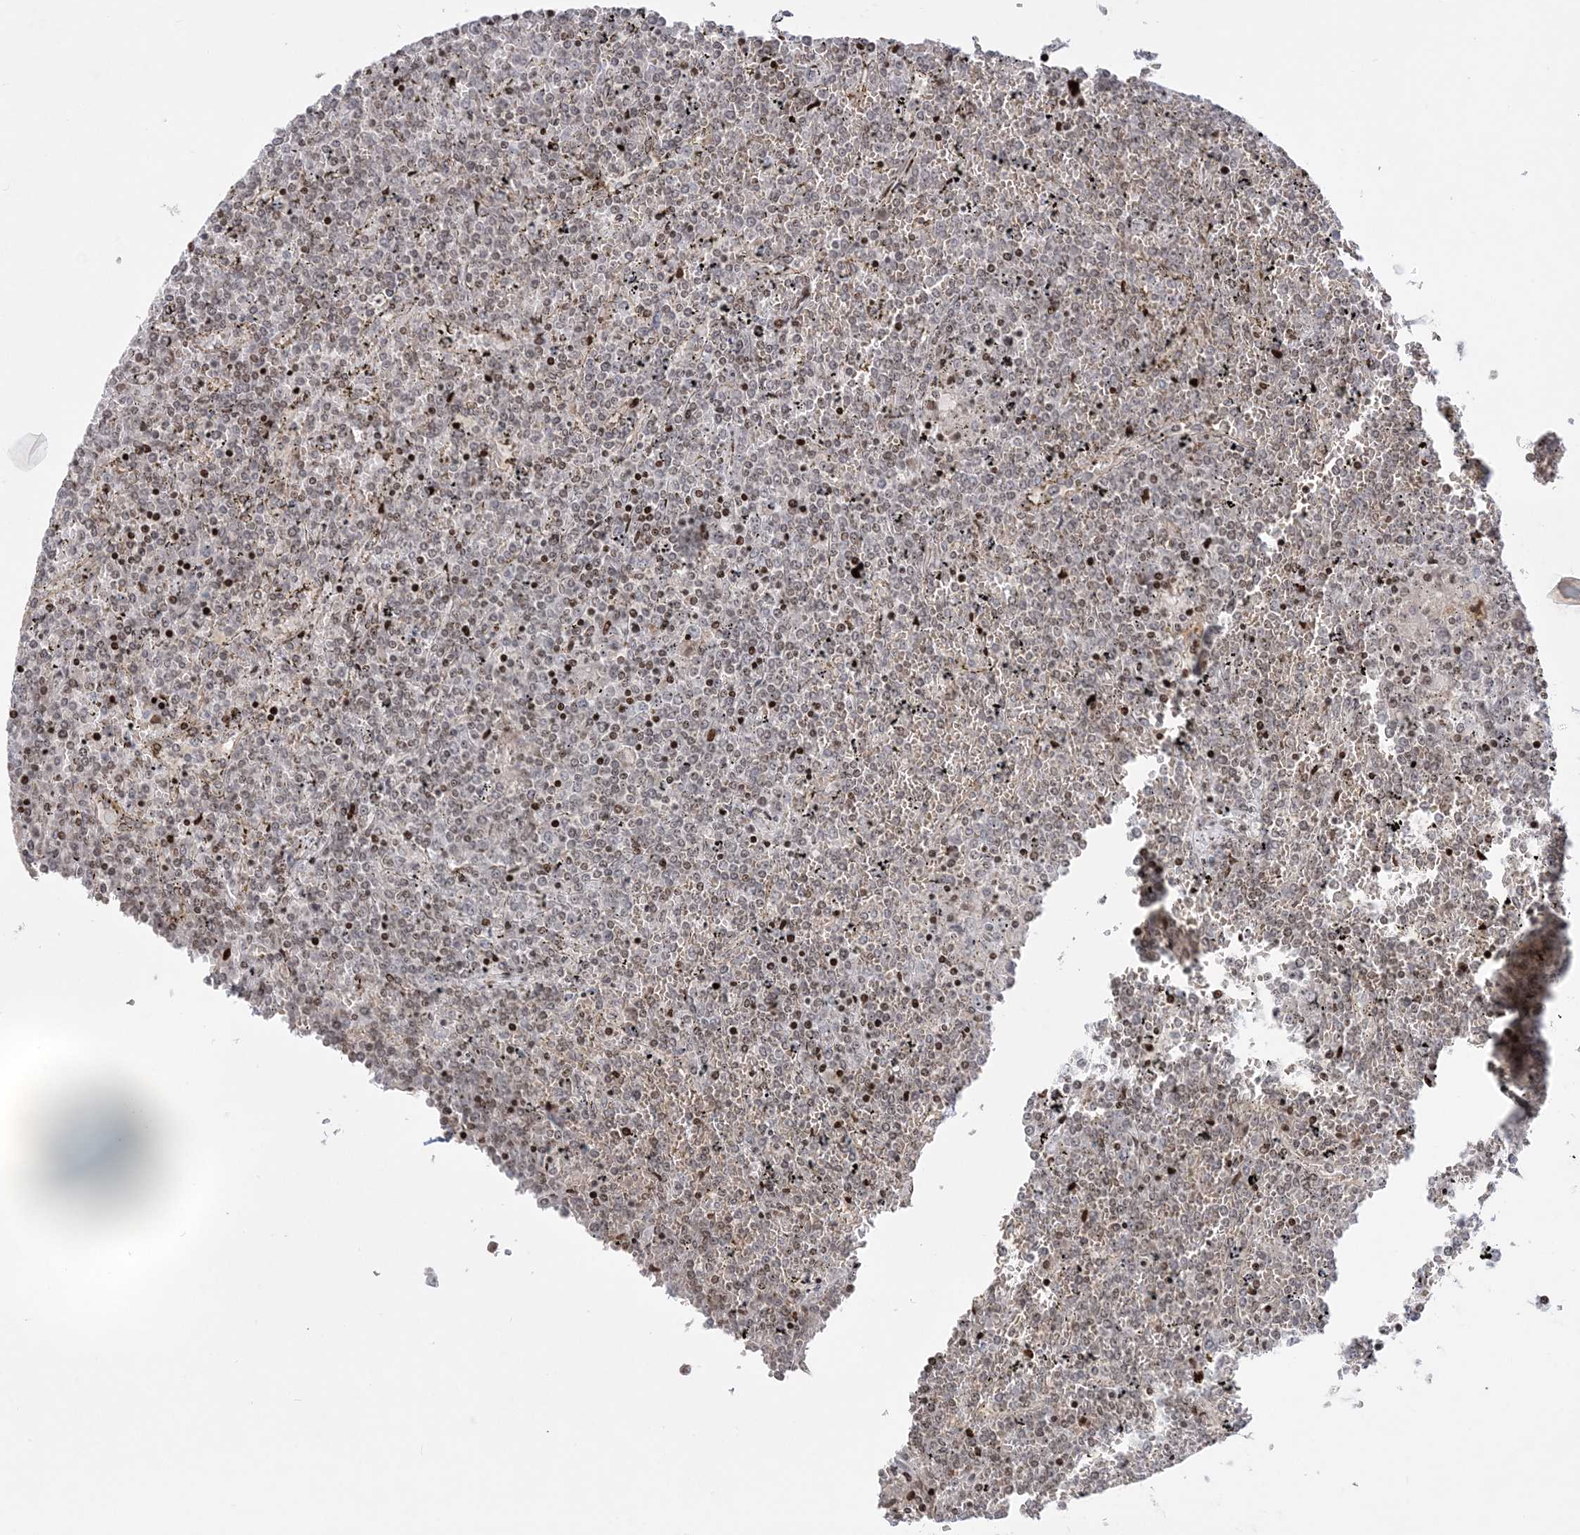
{"staining": {"intensity": "weak", "quantity": "25%-75%", "location": "nuclear"}, "tissue": "lymphoma", "cell_type": "Tumor cells", "image_type": "cancer", "snomed": [{"axis": "morphology", "description": "Malignant lymphoma, non-Hodgkin's type, Low grade"}, {"axis": "topography", "description": "Spleen"}], "caption": "DAB immunohistochemical staining of lymphoma reveals weak nuclear protein positivity in approximately 25%-75% of tumor cells. Using DAB (brown) and hematoxylin (blue) stains, captured at high magnification using brightfield microscopy.", "gene": "SH3BP4", "patient": {"sex": "female", "age": 19}}